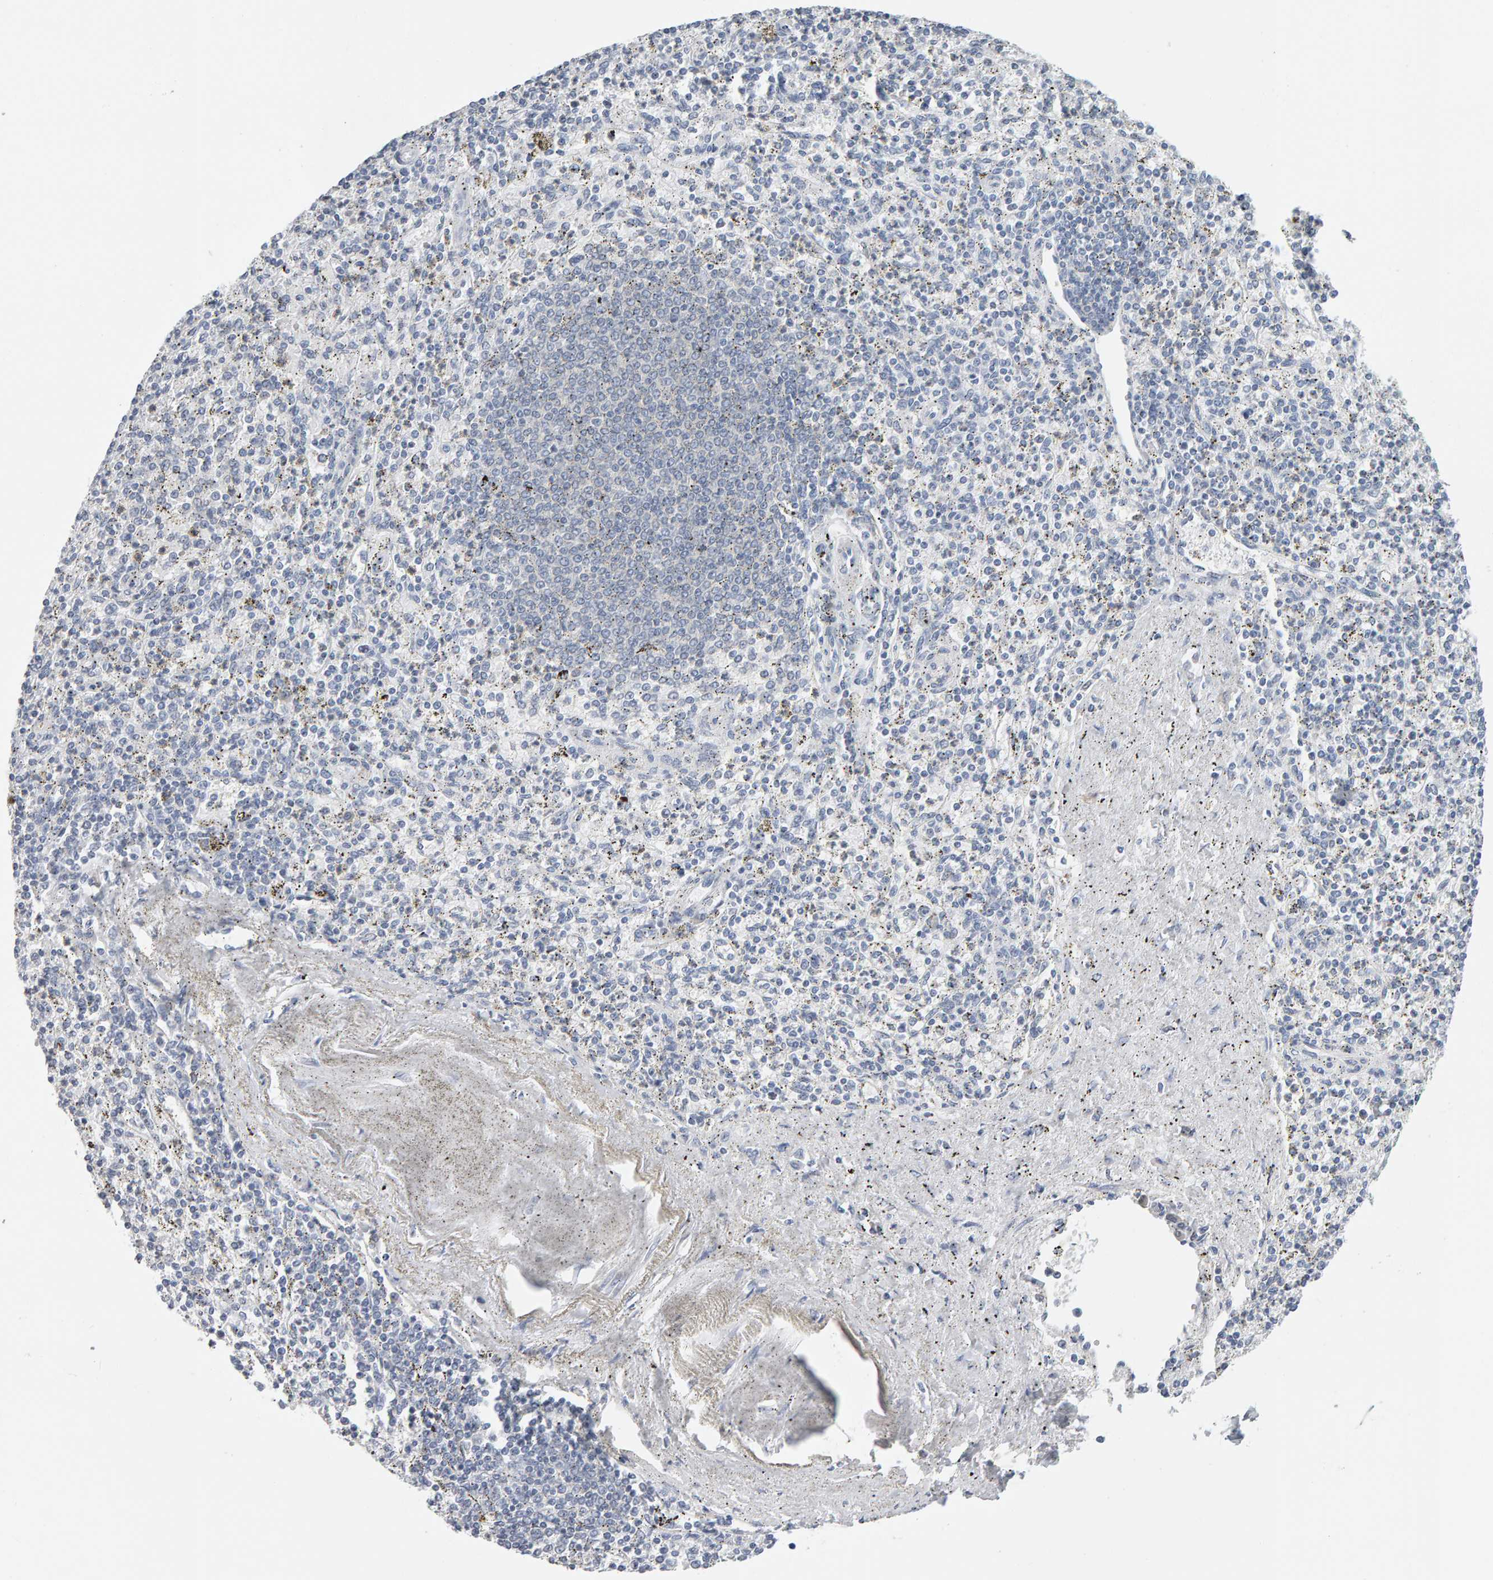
{"staining": {"intensity": "negative", "quantity": "none", "location": "none"}, "tissue": "spleen", "cell_type": "Cells in red pulp", "image_type": "normal", "snomed": [{"axis": "morphology", "description": "Normal tissue, NOS"}, {"axis": "topography", "description": "Spleen"}], "caption": "IHC photomicrograph of normal spleen: human spleen stained with DAB (3,3'-diaminobenzidine) reveals no significant protein staining in cells in red pulp. (DAB IHC with hematoxylin counter stain).", "gene": "CTH", "patient": {"sex": "male", "age": 72}}